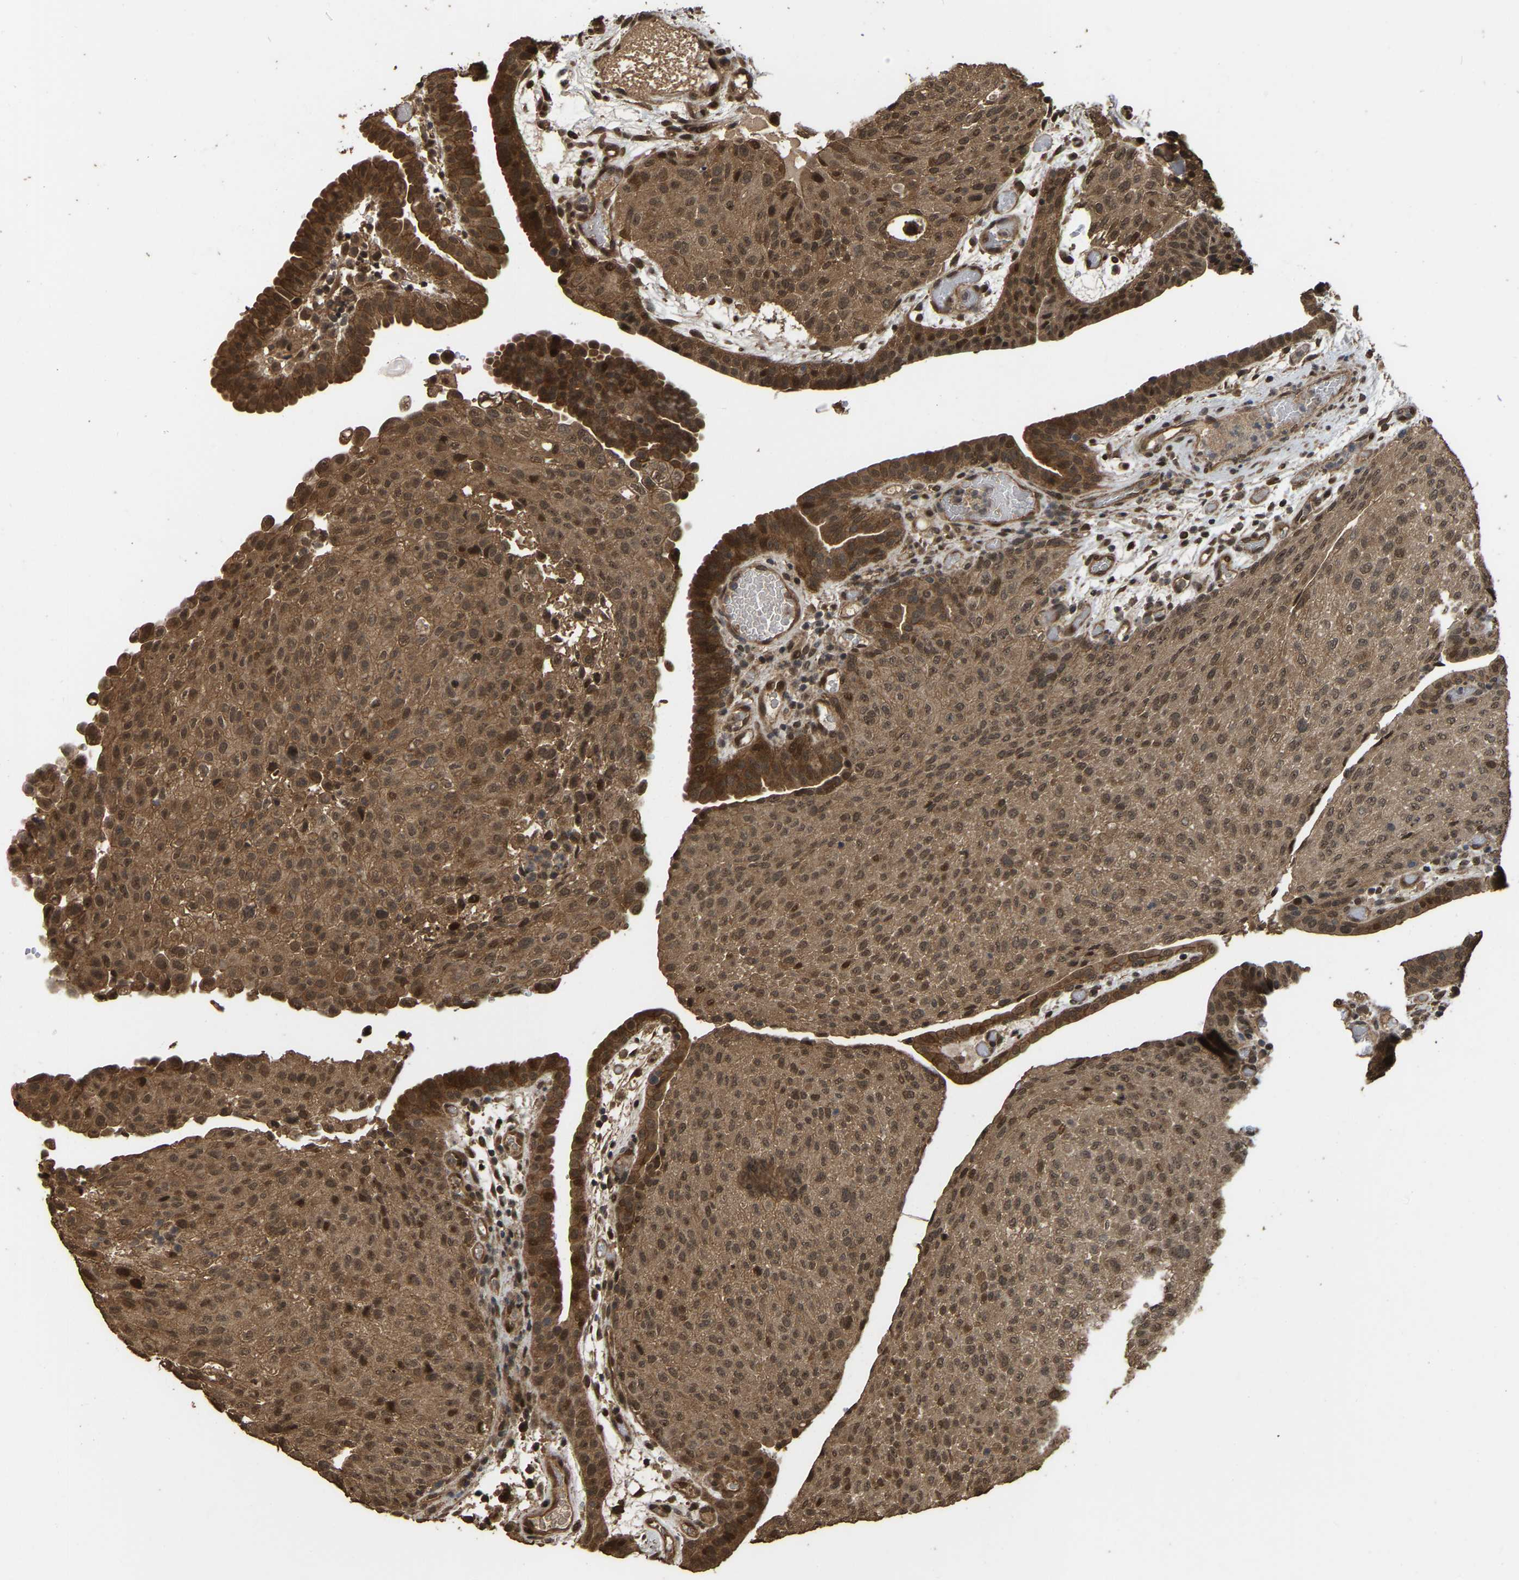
{"staining": {"intensity": "moderate", "quantity": ">75%", "location": "cytoplasmic/membranous,nuclear"}, "tissue": "urothelial cancer", "cell_type": "Tumor cells", "image_type": "cancer", "snomed": [{"axis": "morphology", "description": "Urothelial carcinoma, Low grade"}, {"axis": "morphology", "description": "Urothelial carcinoma, High grade"}, {"axis": "topography", "description": "Urinary bladder"}], "caption": "An immunohistochemistry (IHC) histopathology image of tumor tissue is shown. Protein staining in brown highlights moderate cytoplasmic/membranous and nuclear positivity in urothelial carcinoma (high-grade) within tumor cells. (DAB (3,3'-diaminobenzidine) IHC with brightfield microscopy, high magnification).", "gene": "ARHGAP23", "patient": {"sex": "male", "age": 35}}